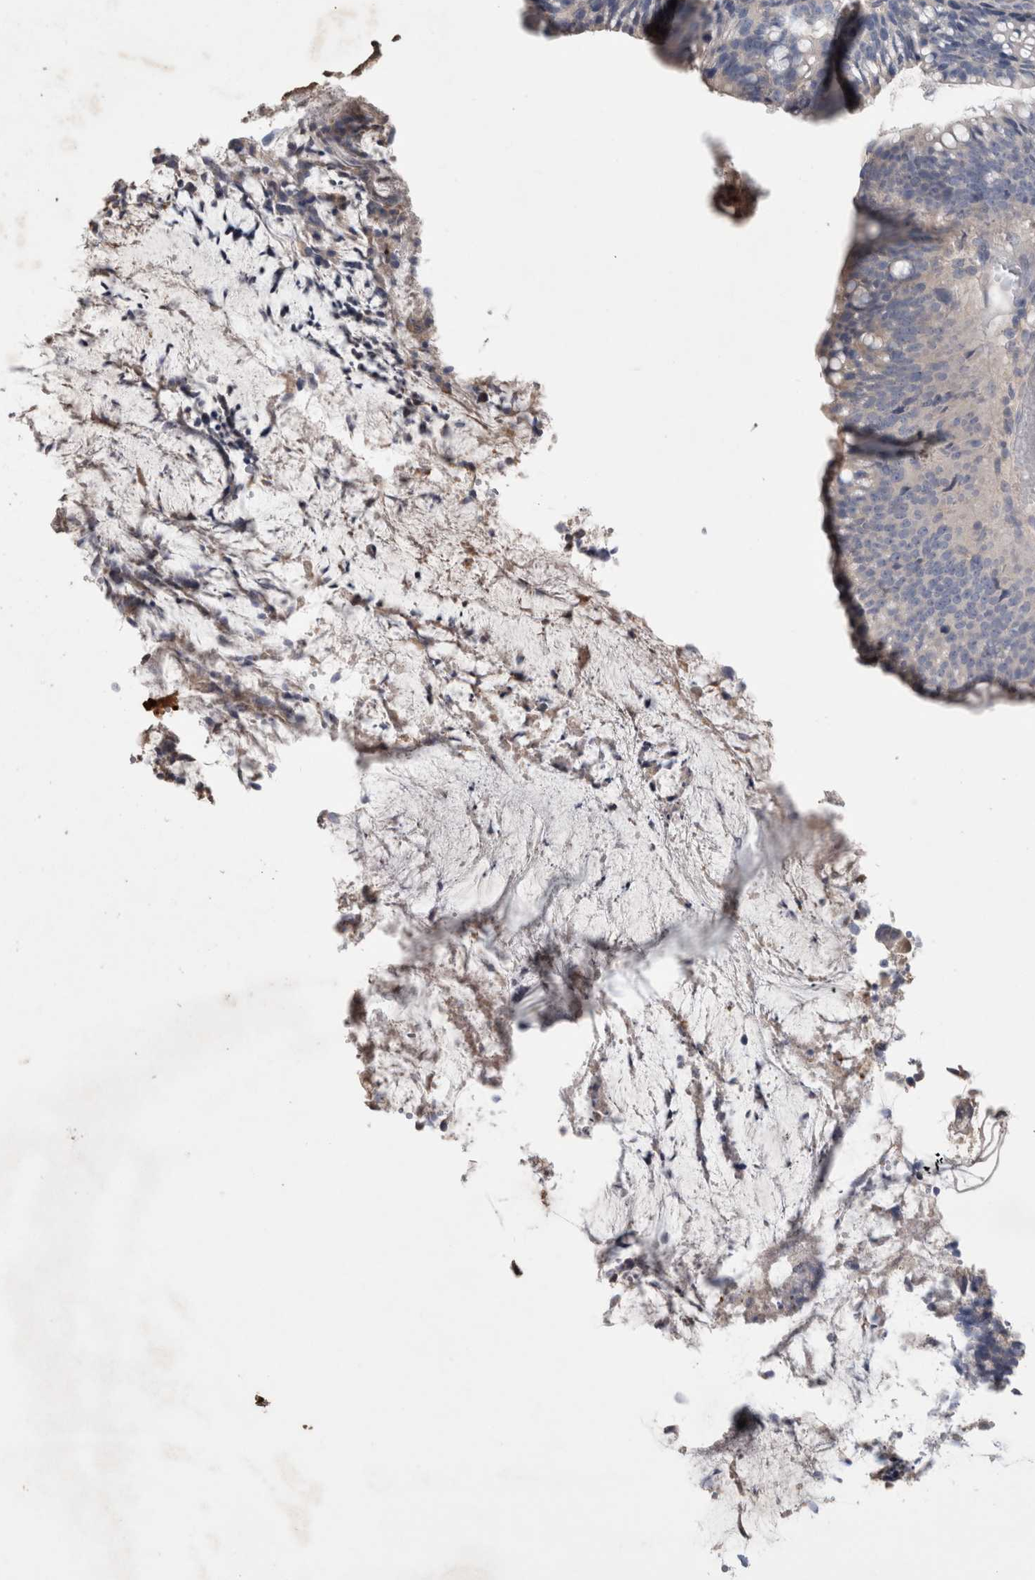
{"staining": {"intensity": "negative", "quantity": "none", "location": "none"}, "tissue": "colorectal cancer", "cell_type": "Tumor cells", "image_type": "cancer", "snomed": [{"axis": "morphology", "description": "Adenocarcinoma, NOS"}, {"axis": "topography", "description": "Colon"}], "caption": "This is an IHC photomicrograph of human adenocarcinoma (colorectal). There is no expression in tumor cells.", "gene": "TRIM5", "patient": {"sex": "female", "age": 66}}